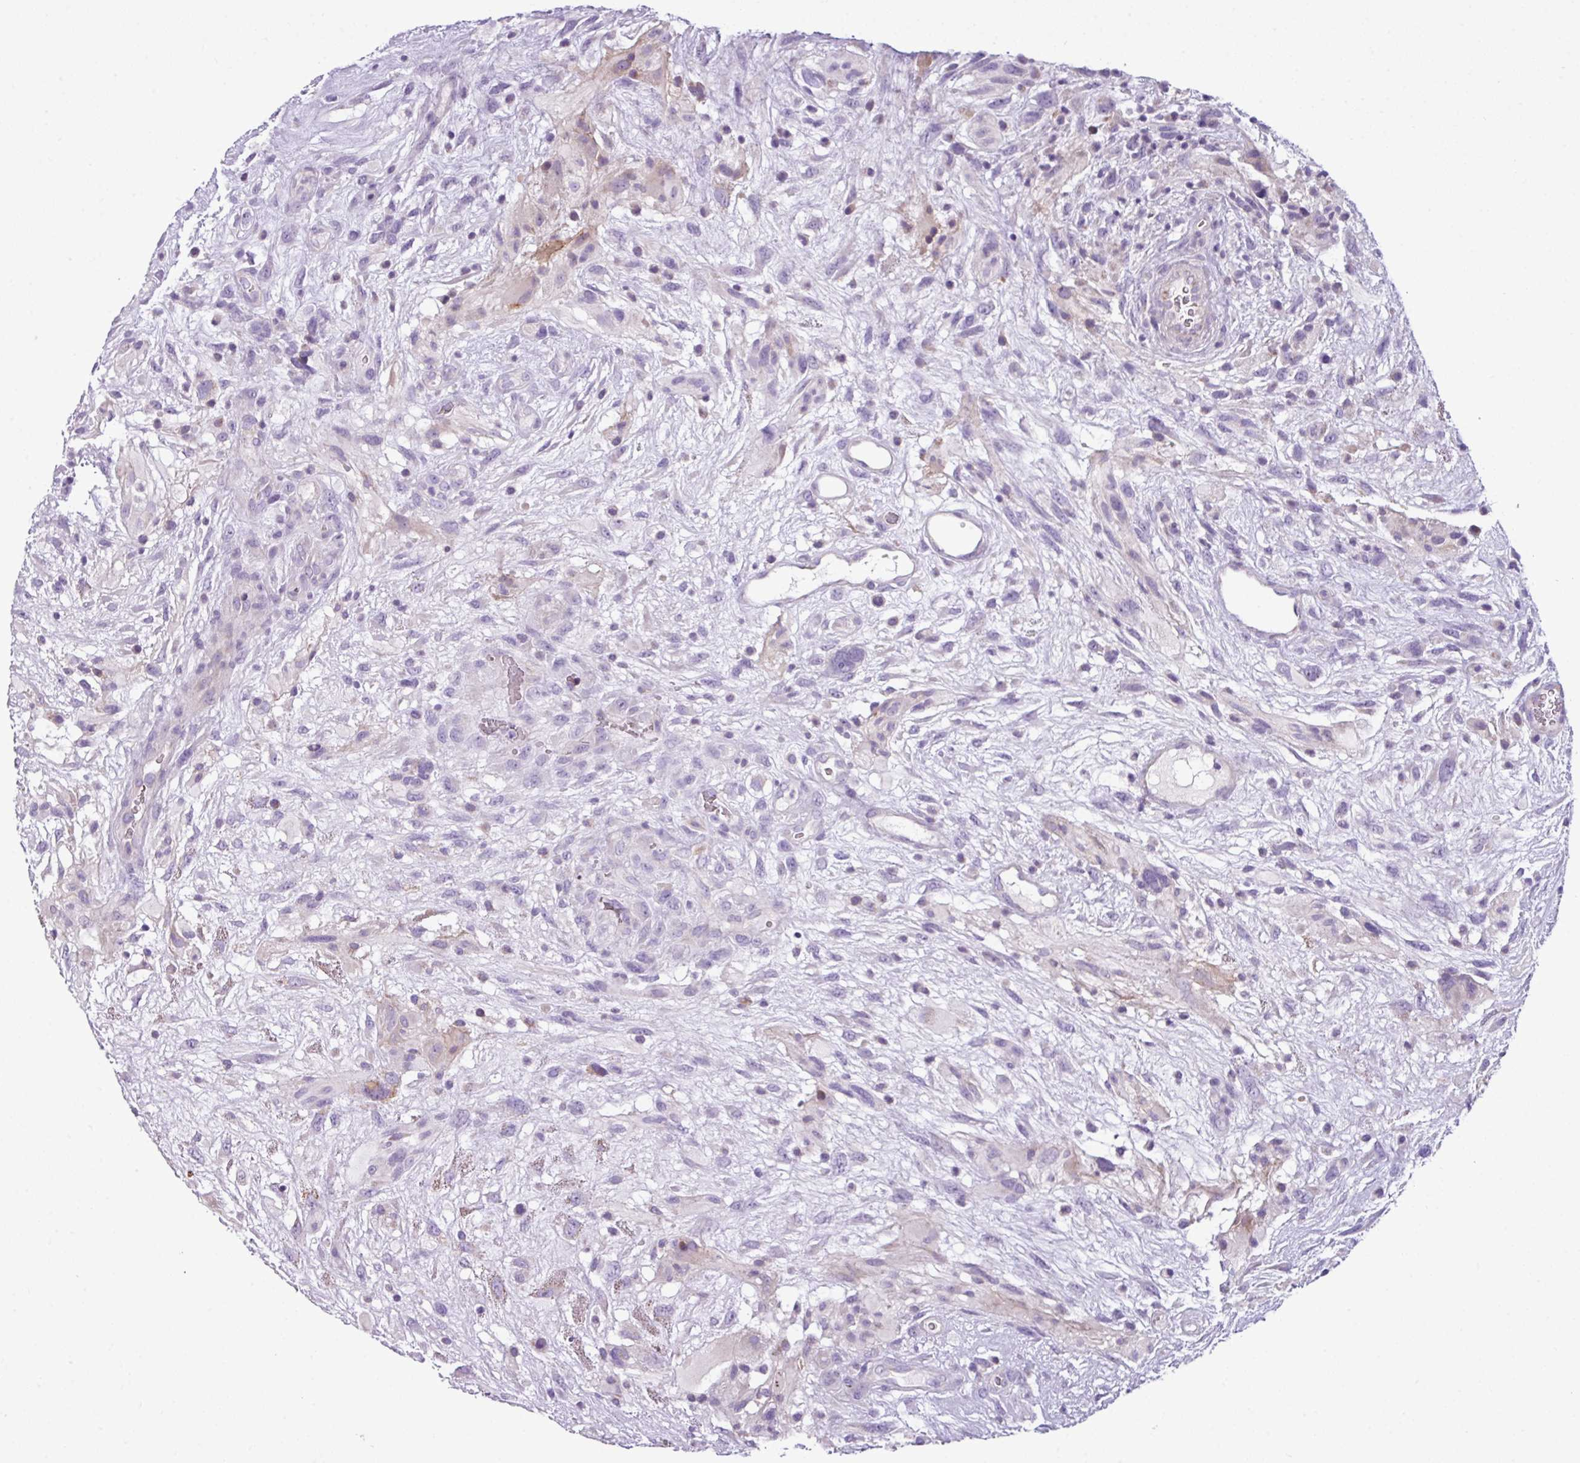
{"staining": {"intensity": "negative", "quantity": "none", "location": "none"}, "tissue": "glioma", "cell_type": "Tumor cells", "image_type": "cancer", "snomed": [{"axis": "morphology", "description": "Glioma, malignant, High grade"}, {"axis": "topography", "description": "Brain"}], "caption": "Immunohistochemistry (IHC) of human glioma demonstrates no staining in tumor cells. (IHC, brightfield microscopy, high magnification).", "gene": "TMEM178B", "patient": {"sex": "male", "age": 61}}